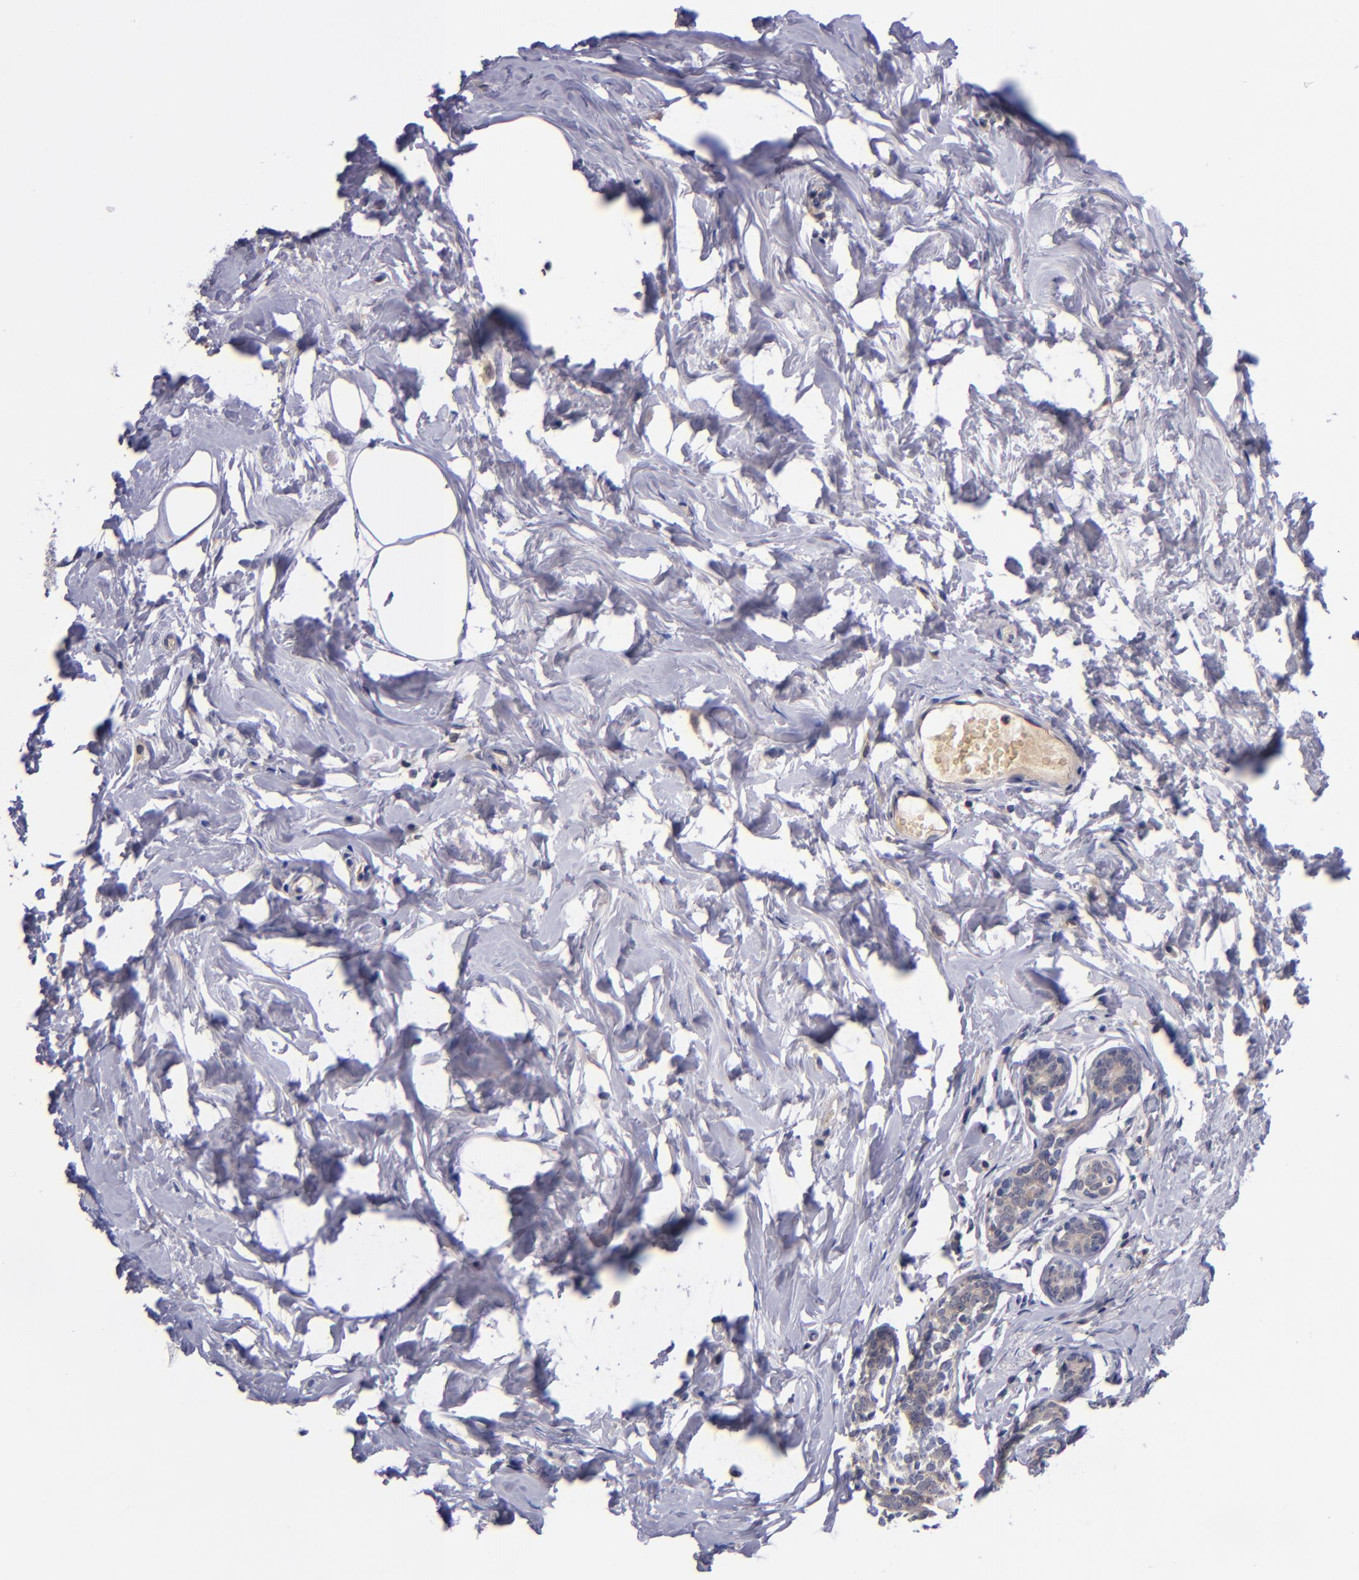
{"staining": {"intensity": "weak", "quantity": ">75%", "location": "cytoplasmic/membranous"}, "tissue": "breast cancer", "cell_type": "Tumor cells", "image_type": "cancer", "snomed": [{"axis": "morphology", "description": "Normal tissue, NOS"}, {"axis": "morphology", "description": "Duct carcinoma"}, {"axis": "topography", "description": "Breast"}], "caption": "Breast intraductal carcinoma stained with DAB IHC shows low levels of weak cytoplasmic/membranous expression in about >75% of tumor cells.", "gene": "RBP4", "patient": {"sex": "female", "age": 50}}